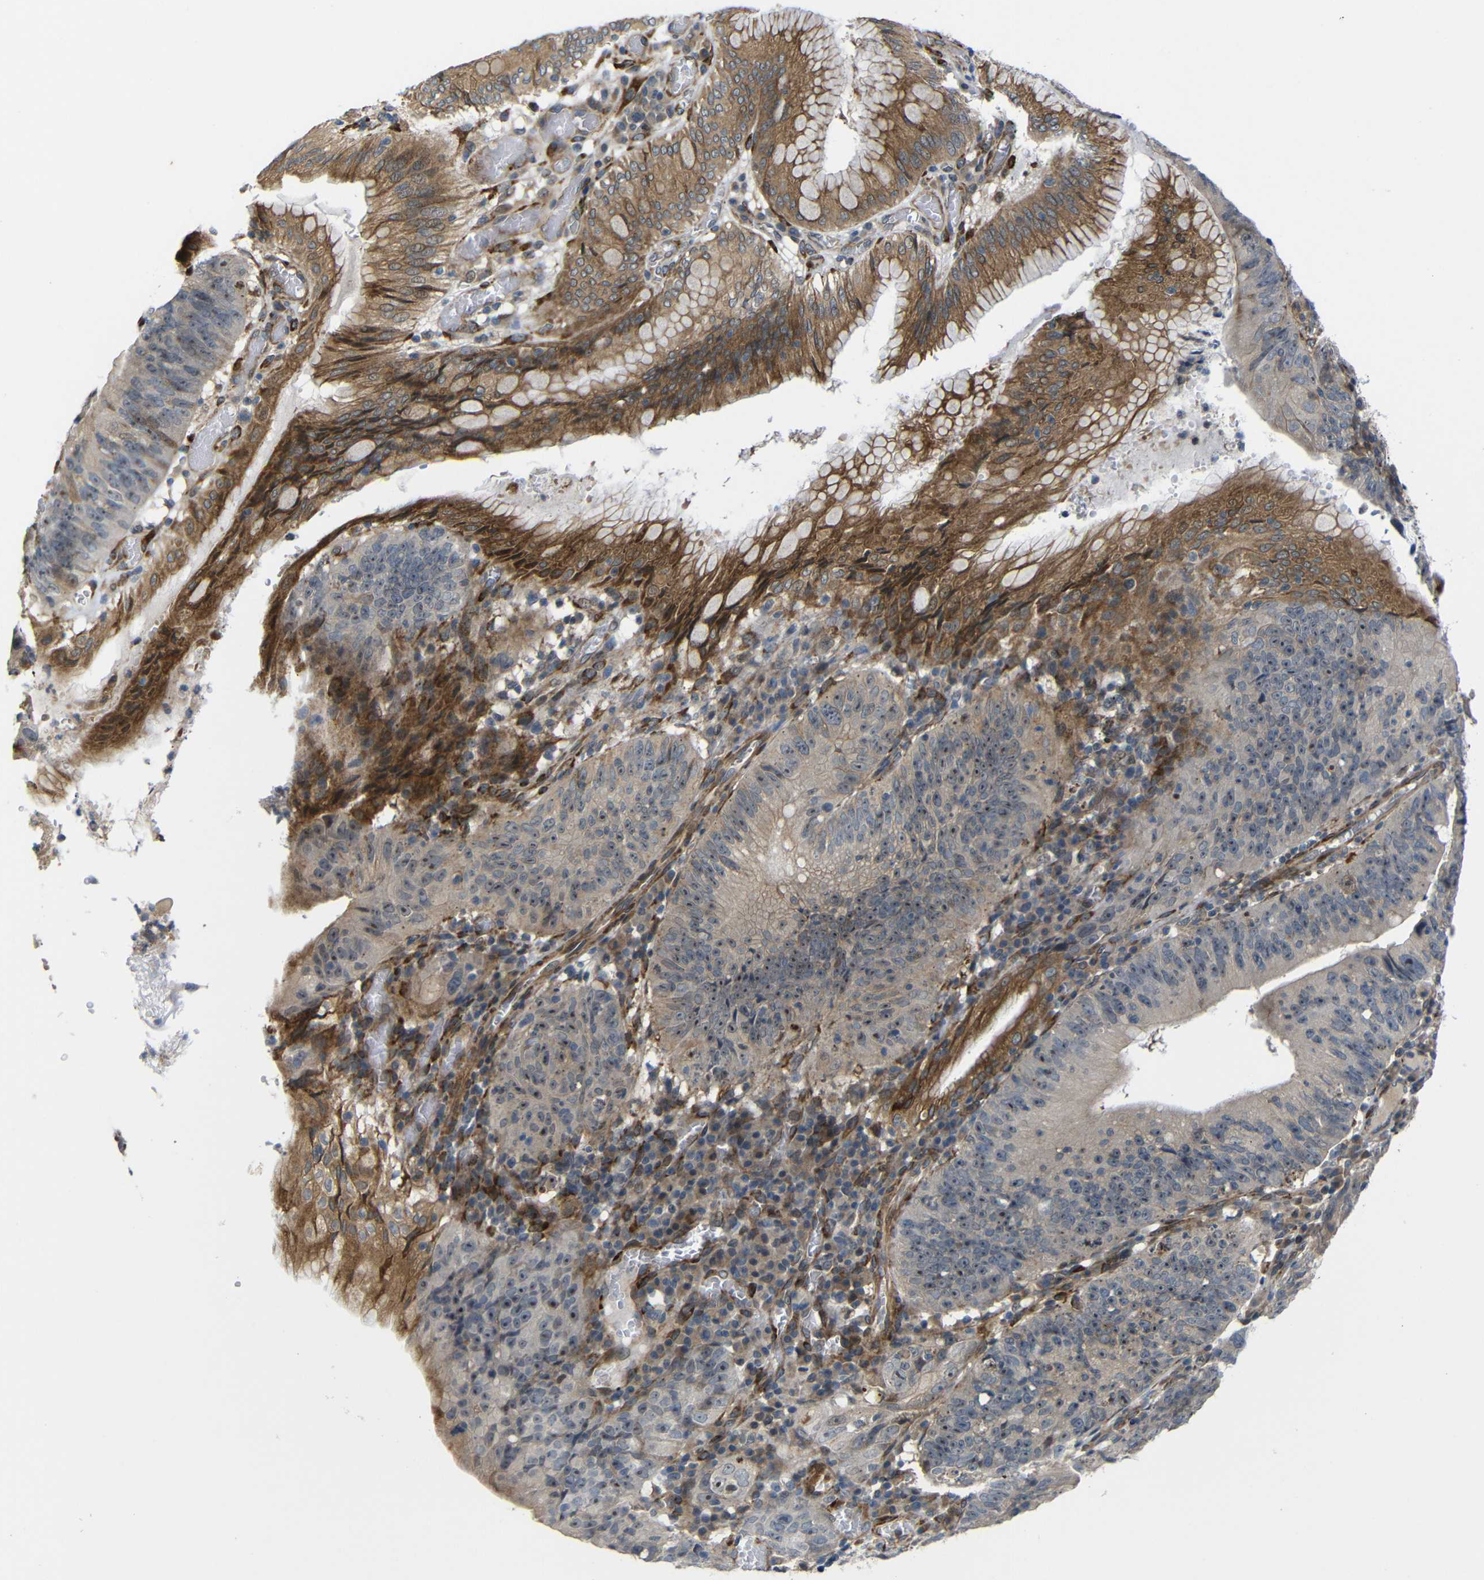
{"staining": {"intensity": "weak", "quantity": ">75%", "location": "cytoplasmic/membranous"}, "tissue": "stomach cancer", "cell_type": "Tumor cells", "image_type": "cancer", "snomed": [{"axis": "morphology", "description": "Adenocarcinoma, NOS"}, {"axis": "topography", "description": "Stomach"}], "caption": "A high-resolution histopathology image shows immunohistochemistry (IHC) staining of stomach adenocarcinoma, which exhibits weak cytoplasmic/membranous expression in approximately >75% of tumor cells.", "gene": "P3H2", "patient": {"sex": "male", "age": 59}}